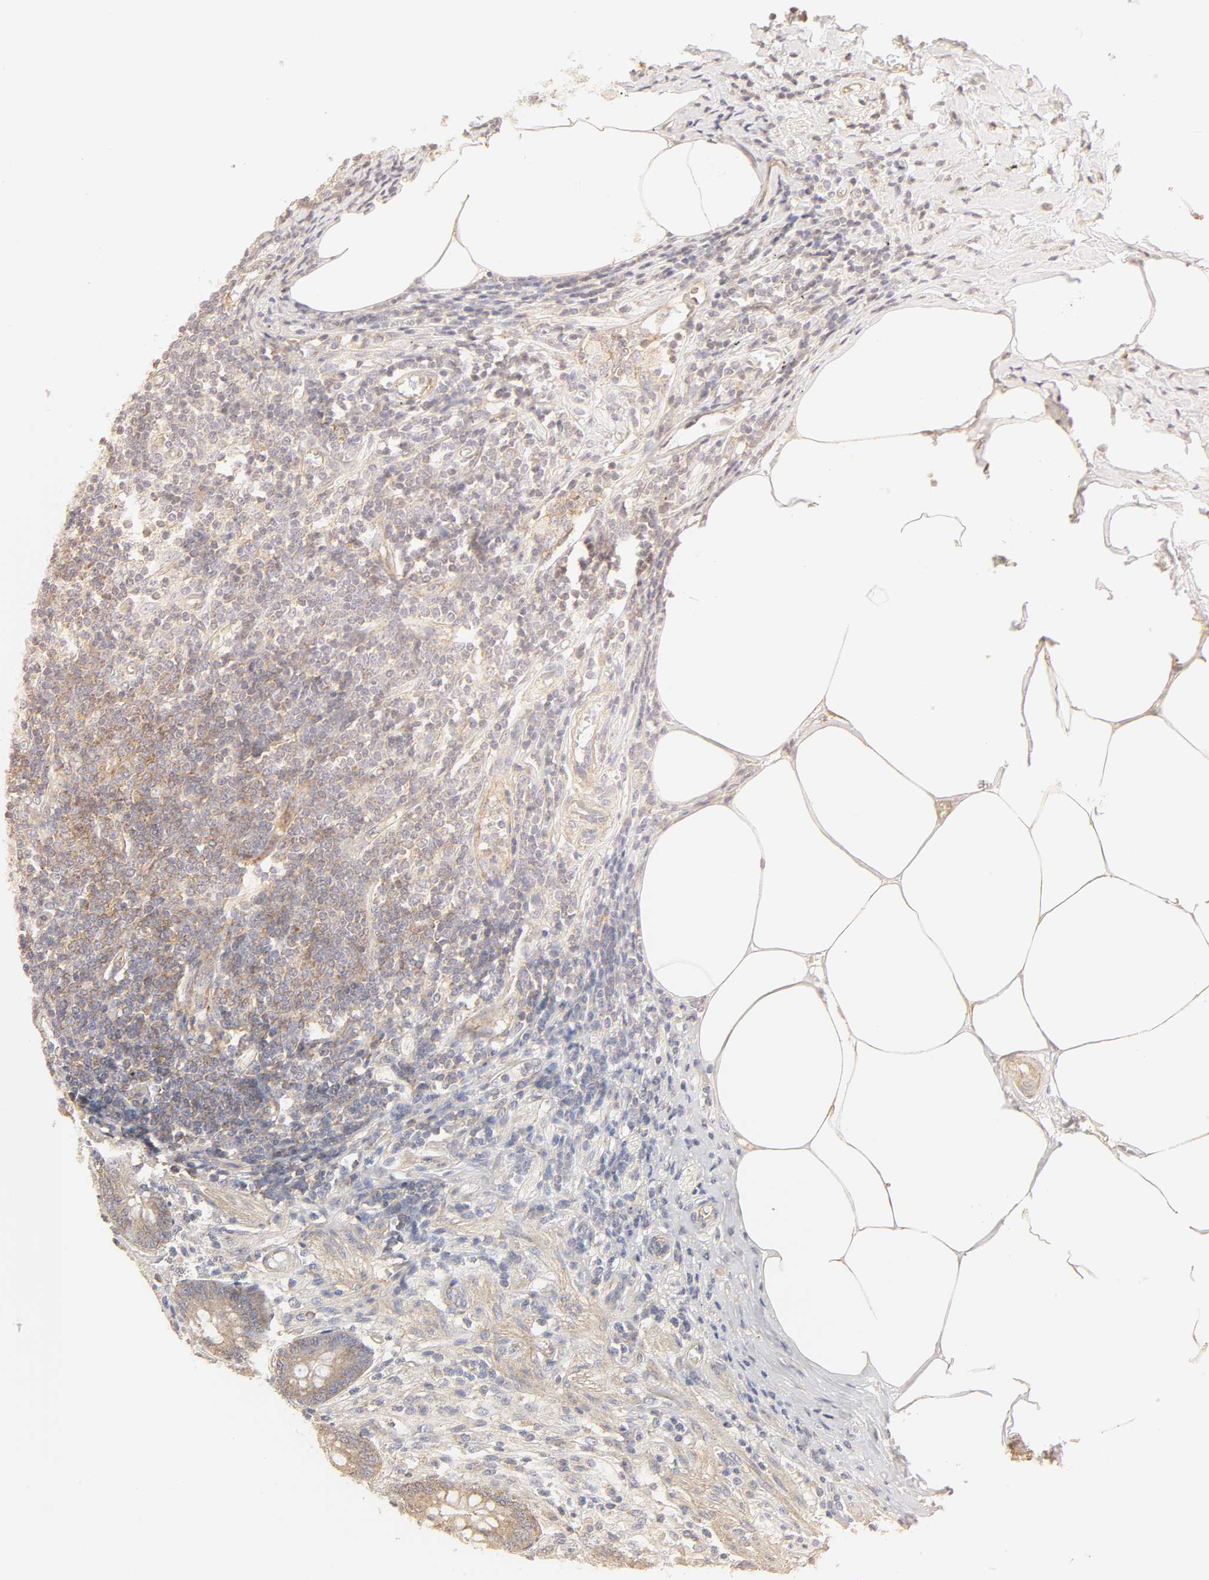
{"staining": {"intensity": "moderate", "quantity": ">75%", "location": "cytoplasmic/membranous"}, "tissue": "appendix", "cell_type": "Glandular cells", "image_type": "normal", "snomed": [{"axis": "morphology", "description": "Normal tissue, NOS"}, {"axis": "morphology", "description": "Inflammation, NOS"}, {"axis": "topography", "description": "Appendix"}], "caption": "The immunohistochemical stain highlights moderate cytoplasmic/membranous expression in glandular cells of benign appendix.", "gene": "SH3GLB1", "patient": {"sex": "male", "age": 46}}